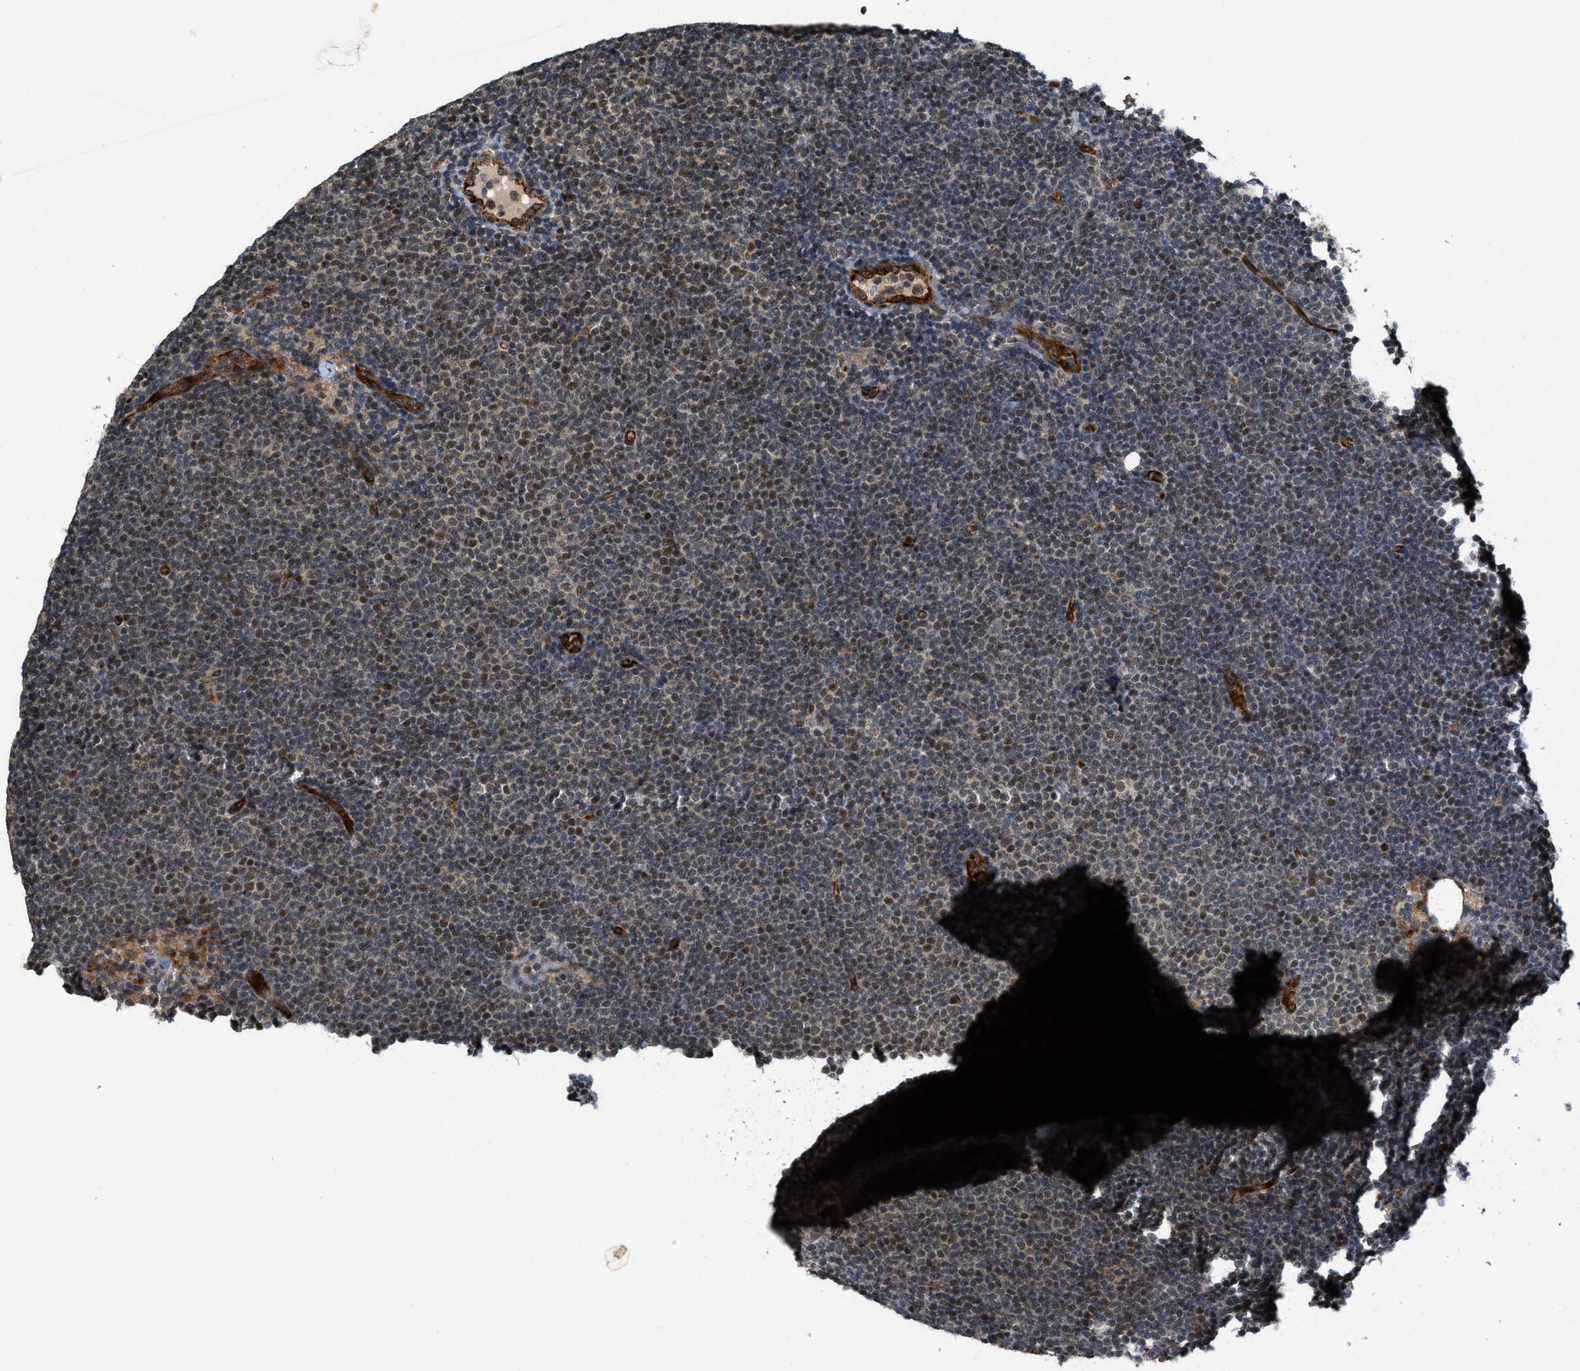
{"staining": {"intensity": "moderate", "quantity": "25%-75%", "location": "nuclear"}, "tissue": "lymphoma", "cell_type": "Tumor cells", "image_type": "cancer", "snomed": [{"axis": "morphology", "description": "Malignant lymphoma, non-Hodgkin's type, Low grade"}, {"axis": "topography", "description": "Lymph node"}], "caption": "Immunohistochemical staining of human malignant lymphoma, non-Hodgkin's type (low-grade) displays moderate nuclear protein staining in approximately 25%-75% of tumor cells.", "gene": "DPF2", "patient": {"sex": "female", "age": 53}}